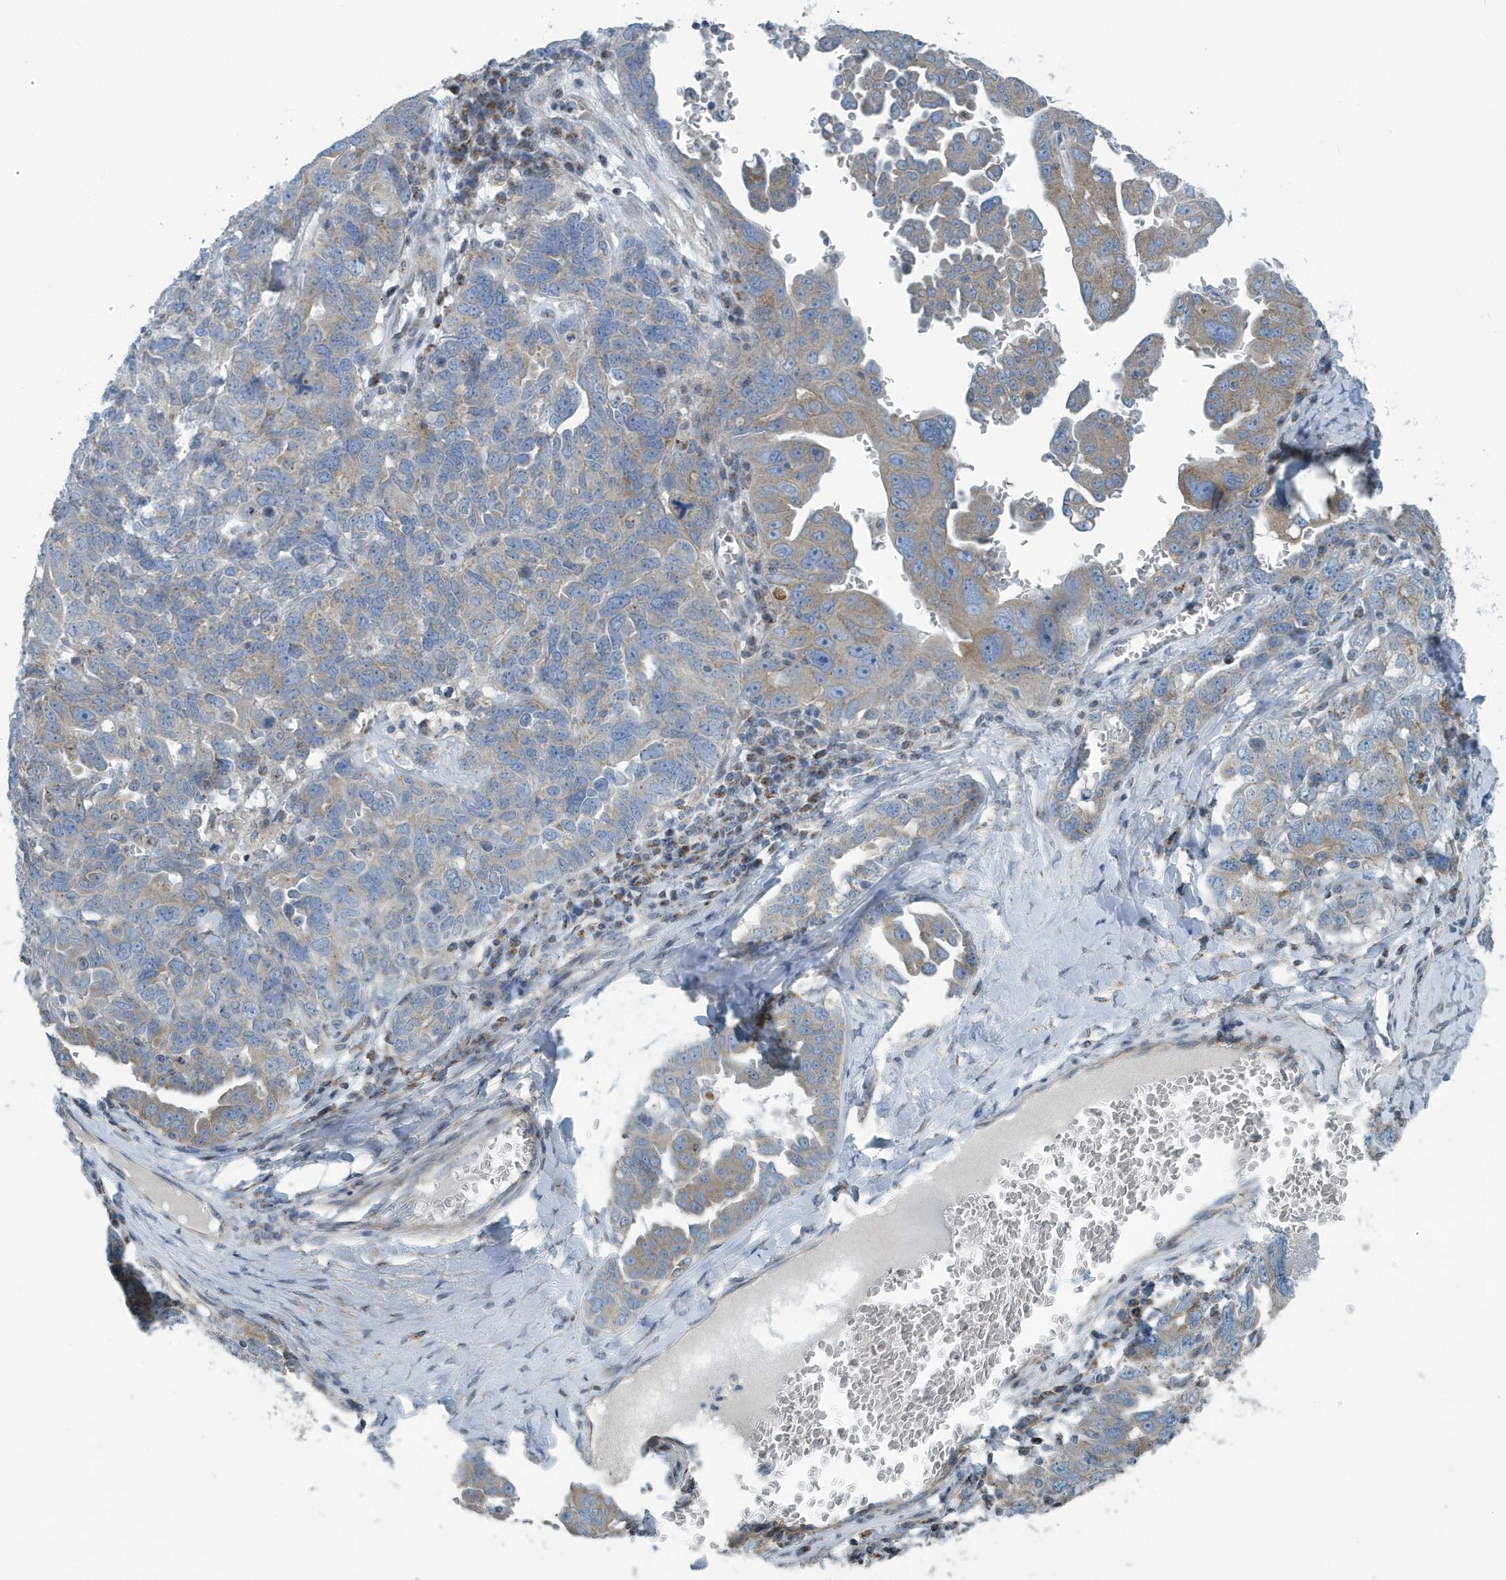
{"staining": {"intensity": "weak", "quantity": ">75%", "location": "cytoplasmic/membranous"}, "tissue": "ovarian cancer", "cell_type": "Tumor cells", "image_type": "cancer", "snomed": [{"axis": "morphology", "description": "Carcinoma, endometroid"}, {"axis": "topography", "description": "Ovary"}], "caption": "High-magnification brightfield microscopy of endometroid carcinoma (ovarian) stained with DAB (brown) and counterstained with hematoxylin (blue). tumor cells exhibit weak cytoplasmic/membranous staining is appreciated in about>75% of cells.", "gene": "PPM1M", "patient": {"sex": "female", "age": 62}}